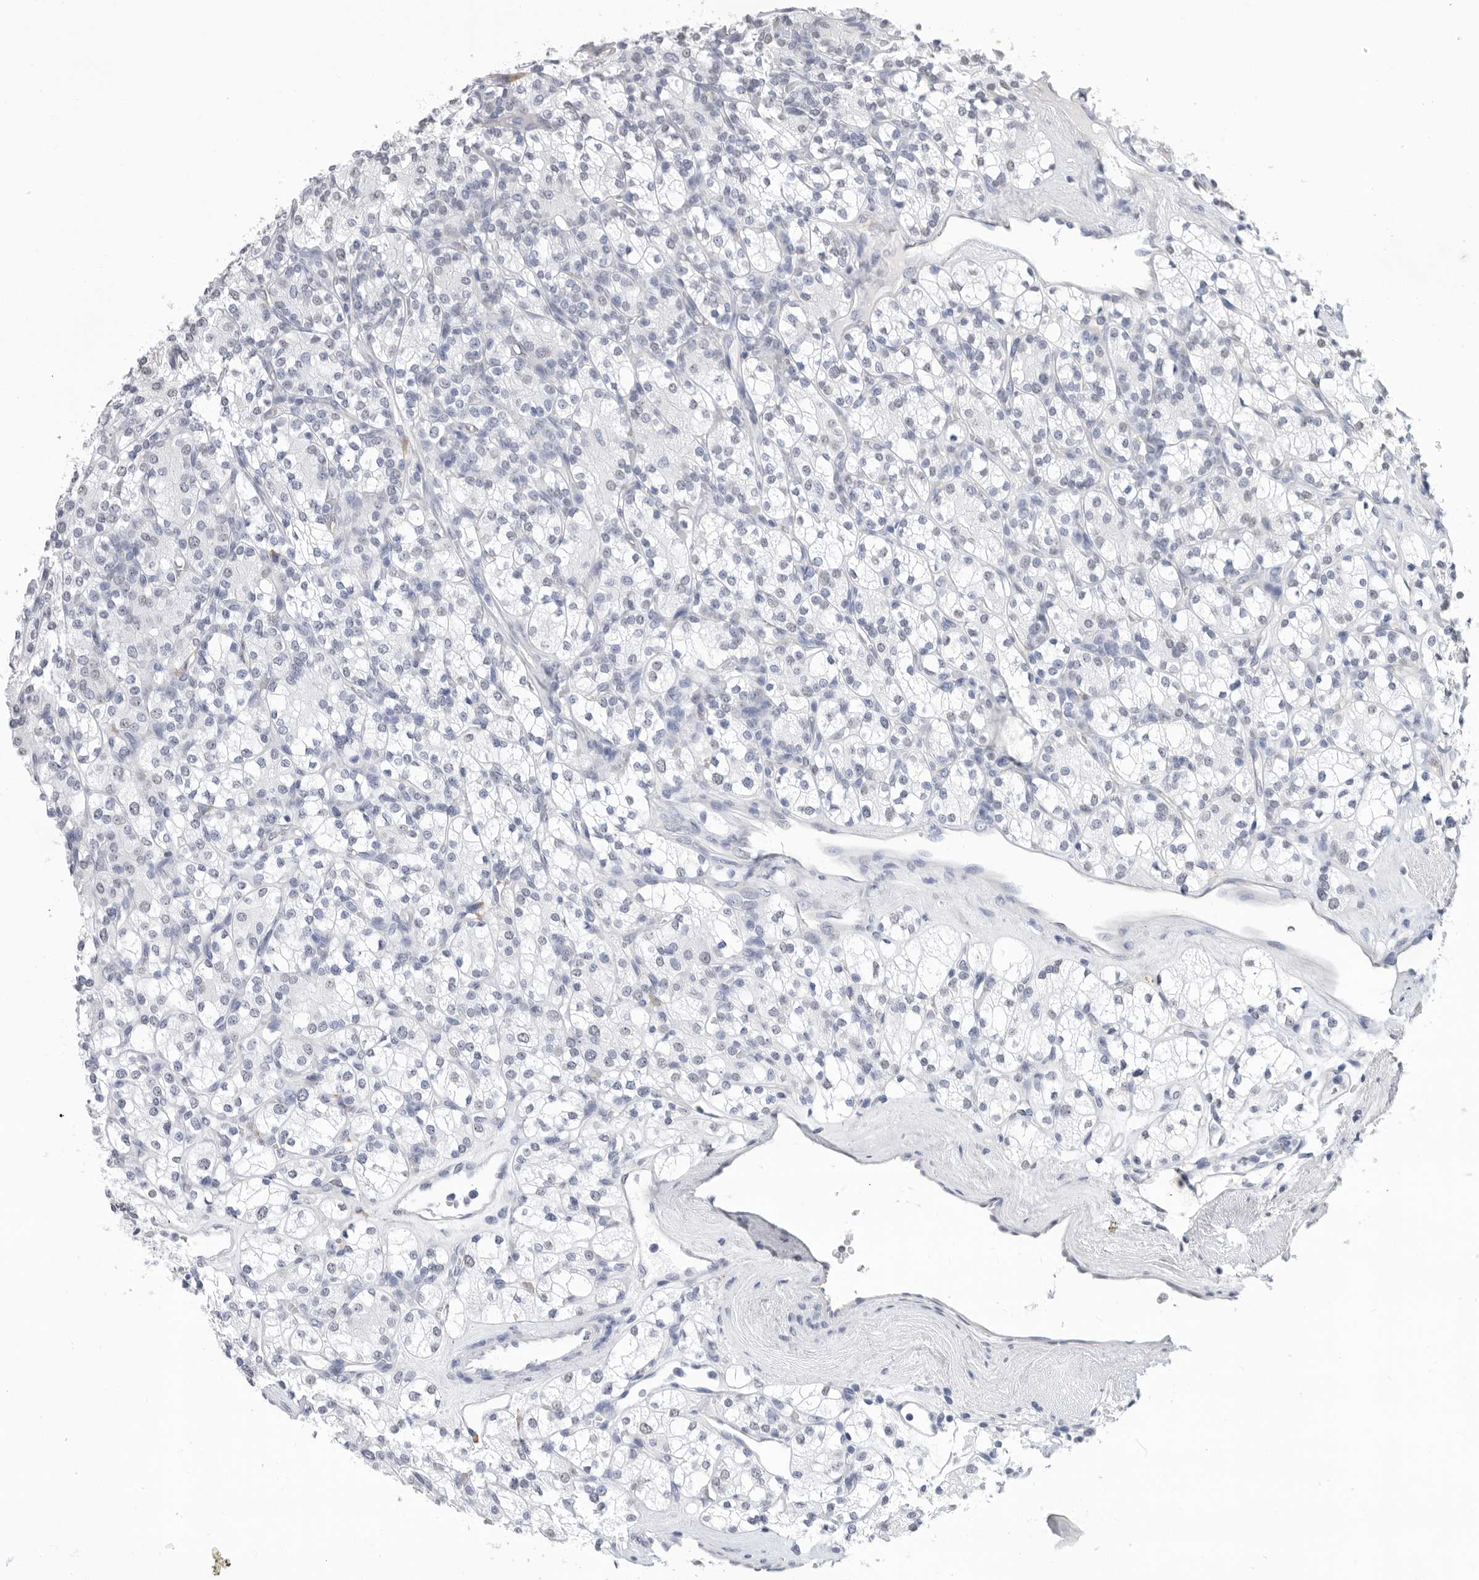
{"staining": {"intensity": "negative", "quantity": "none", "location": "none"}, "tissue": "renal cancer", "cell_type": "Tumor cells", "image_type": "cancer", "snomed": [{"axis": "morphology", "description": "Adenocarcinoma, NOS"}, {"axis": "topography", "description": "Kidney"}], "caption": "Renal cancer was stained to show a protein in brown. There is no significant expression in tumor cells.", "gene": "ARHGEF10", "patient": {"sex": "male", "age": 77}}